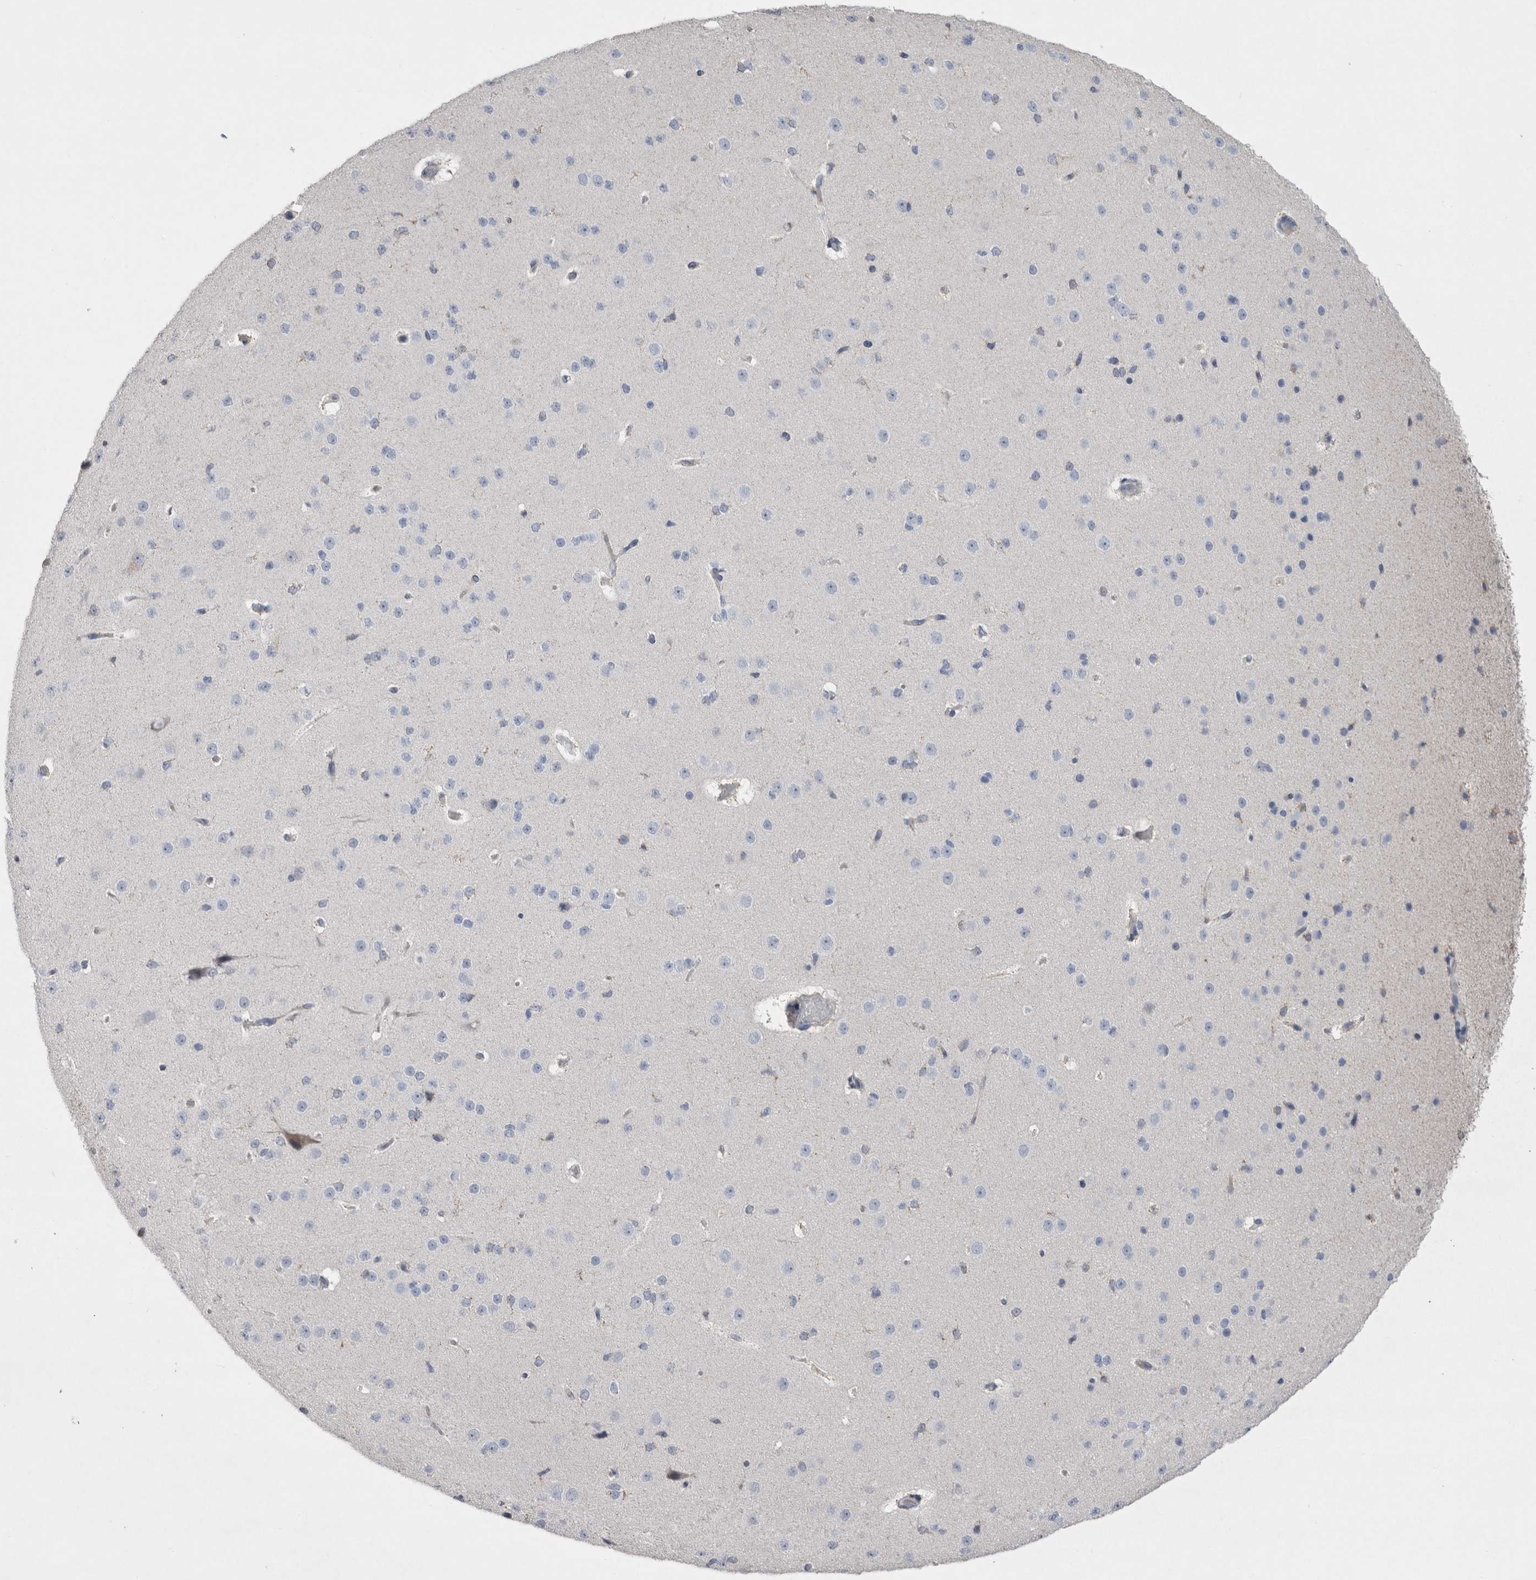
{"staining": {"intensity": "negative", "quantity": "none", "location": "none"}, "tissue": "cerebral cortex", "cell_type": "Endothelial cells", "image_type": "normal", "snomed": [{"axis": "morphology", "description": "Normal tissue, NOS"}, {"axis": "morphology", "description": "Developmental malformation"}, {"axis": "topography", "description": "Cerebral cortex"}], "caption": "Immunohistochemistry of normal cerebral cortex displays no expression in endothelial cells.", "gene": "AGMAT", "patient": {"sex": "female", "age": 30}}